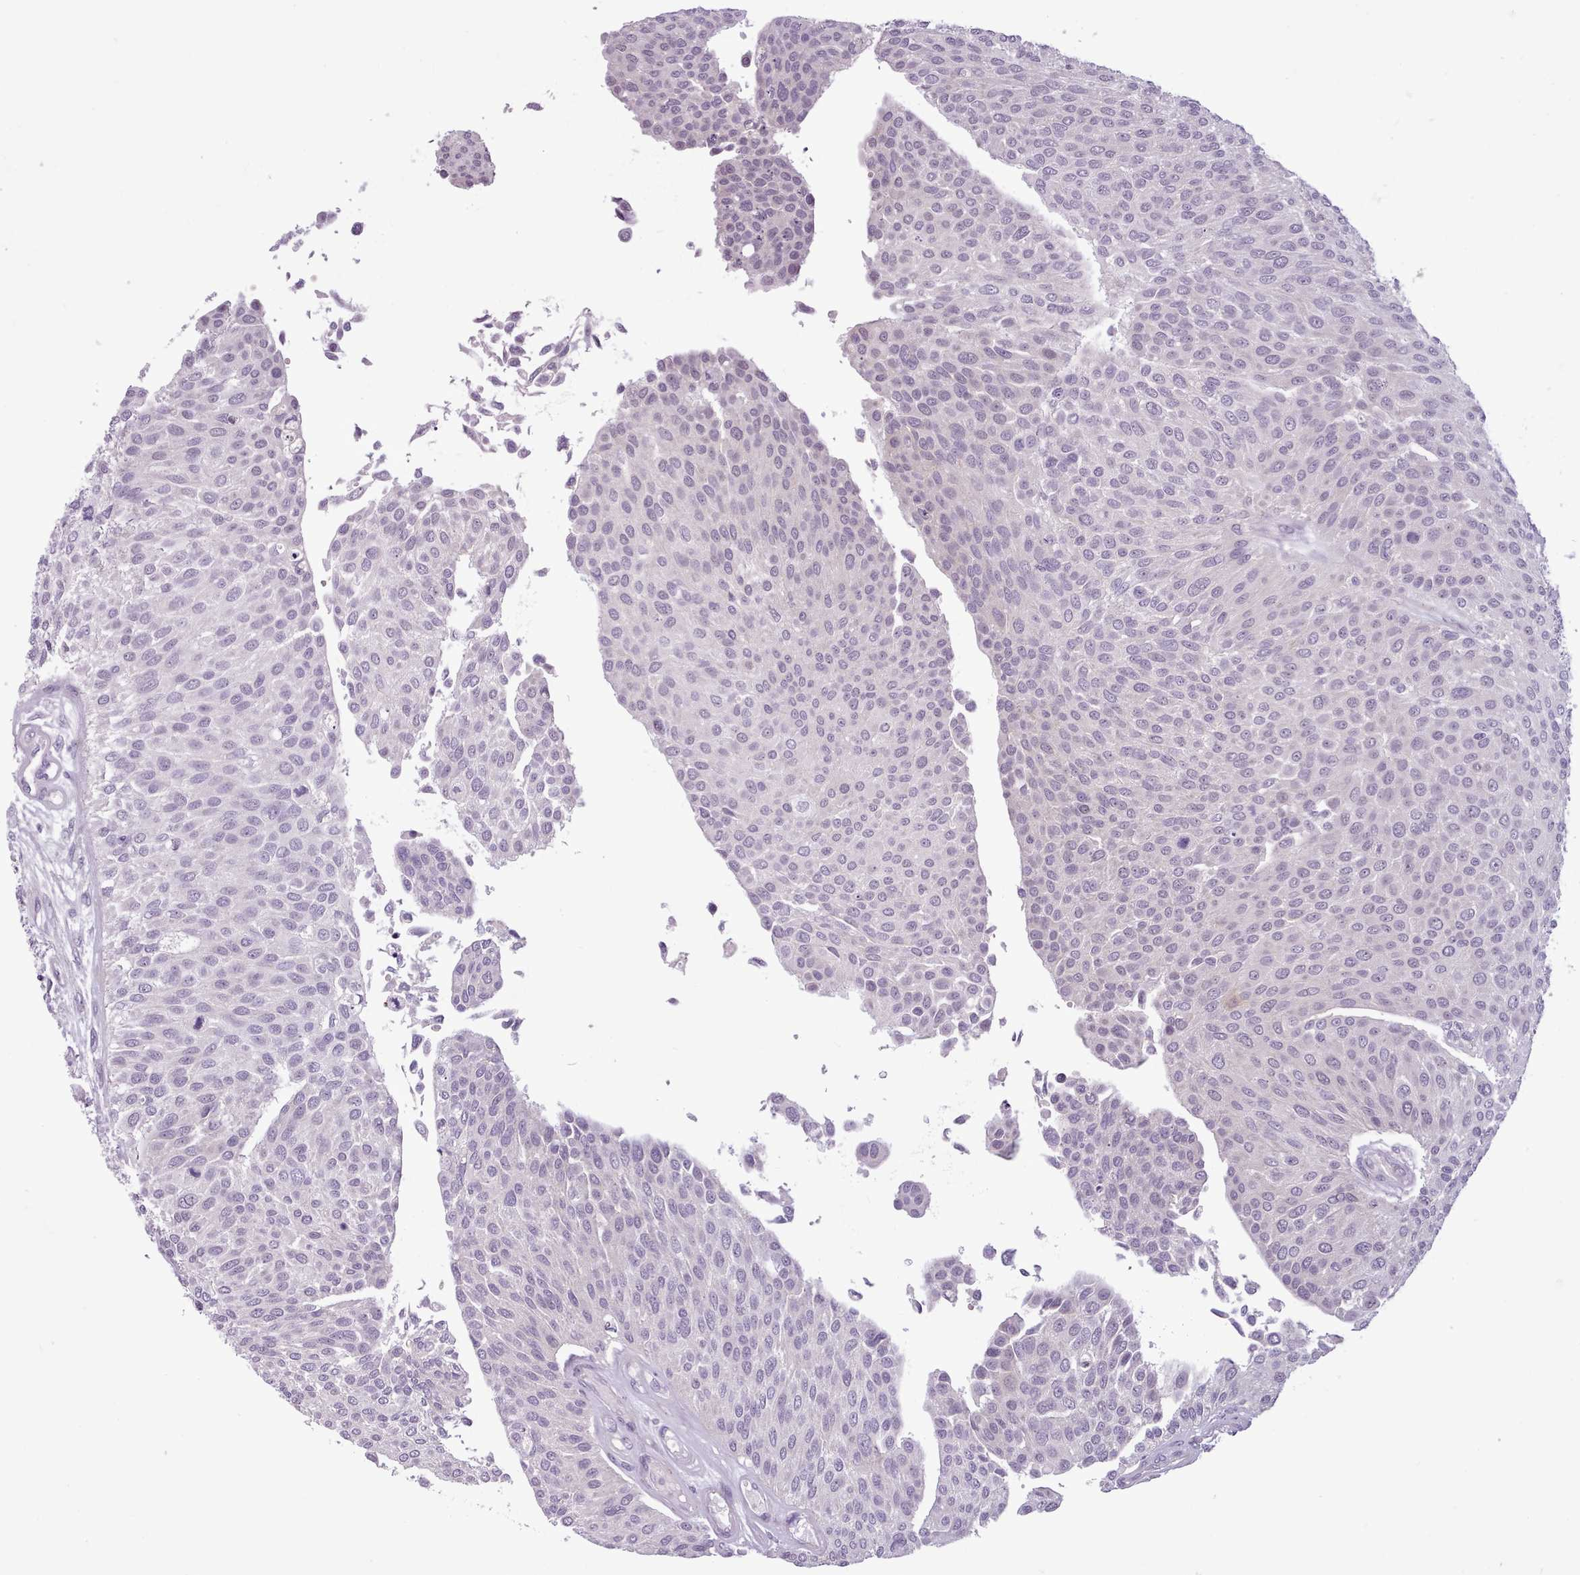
{"staining": {"intensity": "negative", "quantity": "none", "location": "none"}, "tissue": "urothelial cancer", "cell_type": "Tumor cells", "image_type": "cancer", "snomed": [{"axis": "morphology", "description": "Urothelial carcinoma, NOS"}, {"axis": "topography", "description": "Urinary bladder"}], "caption": "An IHC histopathology image of transitional cell carcinoma is shown. There is no staining in tumor cells of transitional cell carcinoma. (Brightfield microscopy of DAB (3,3'-diaminobenzidine) IHC at high magnification).", "gene": "SLURP1", "patient": {"sex": "male", "age": 55}}